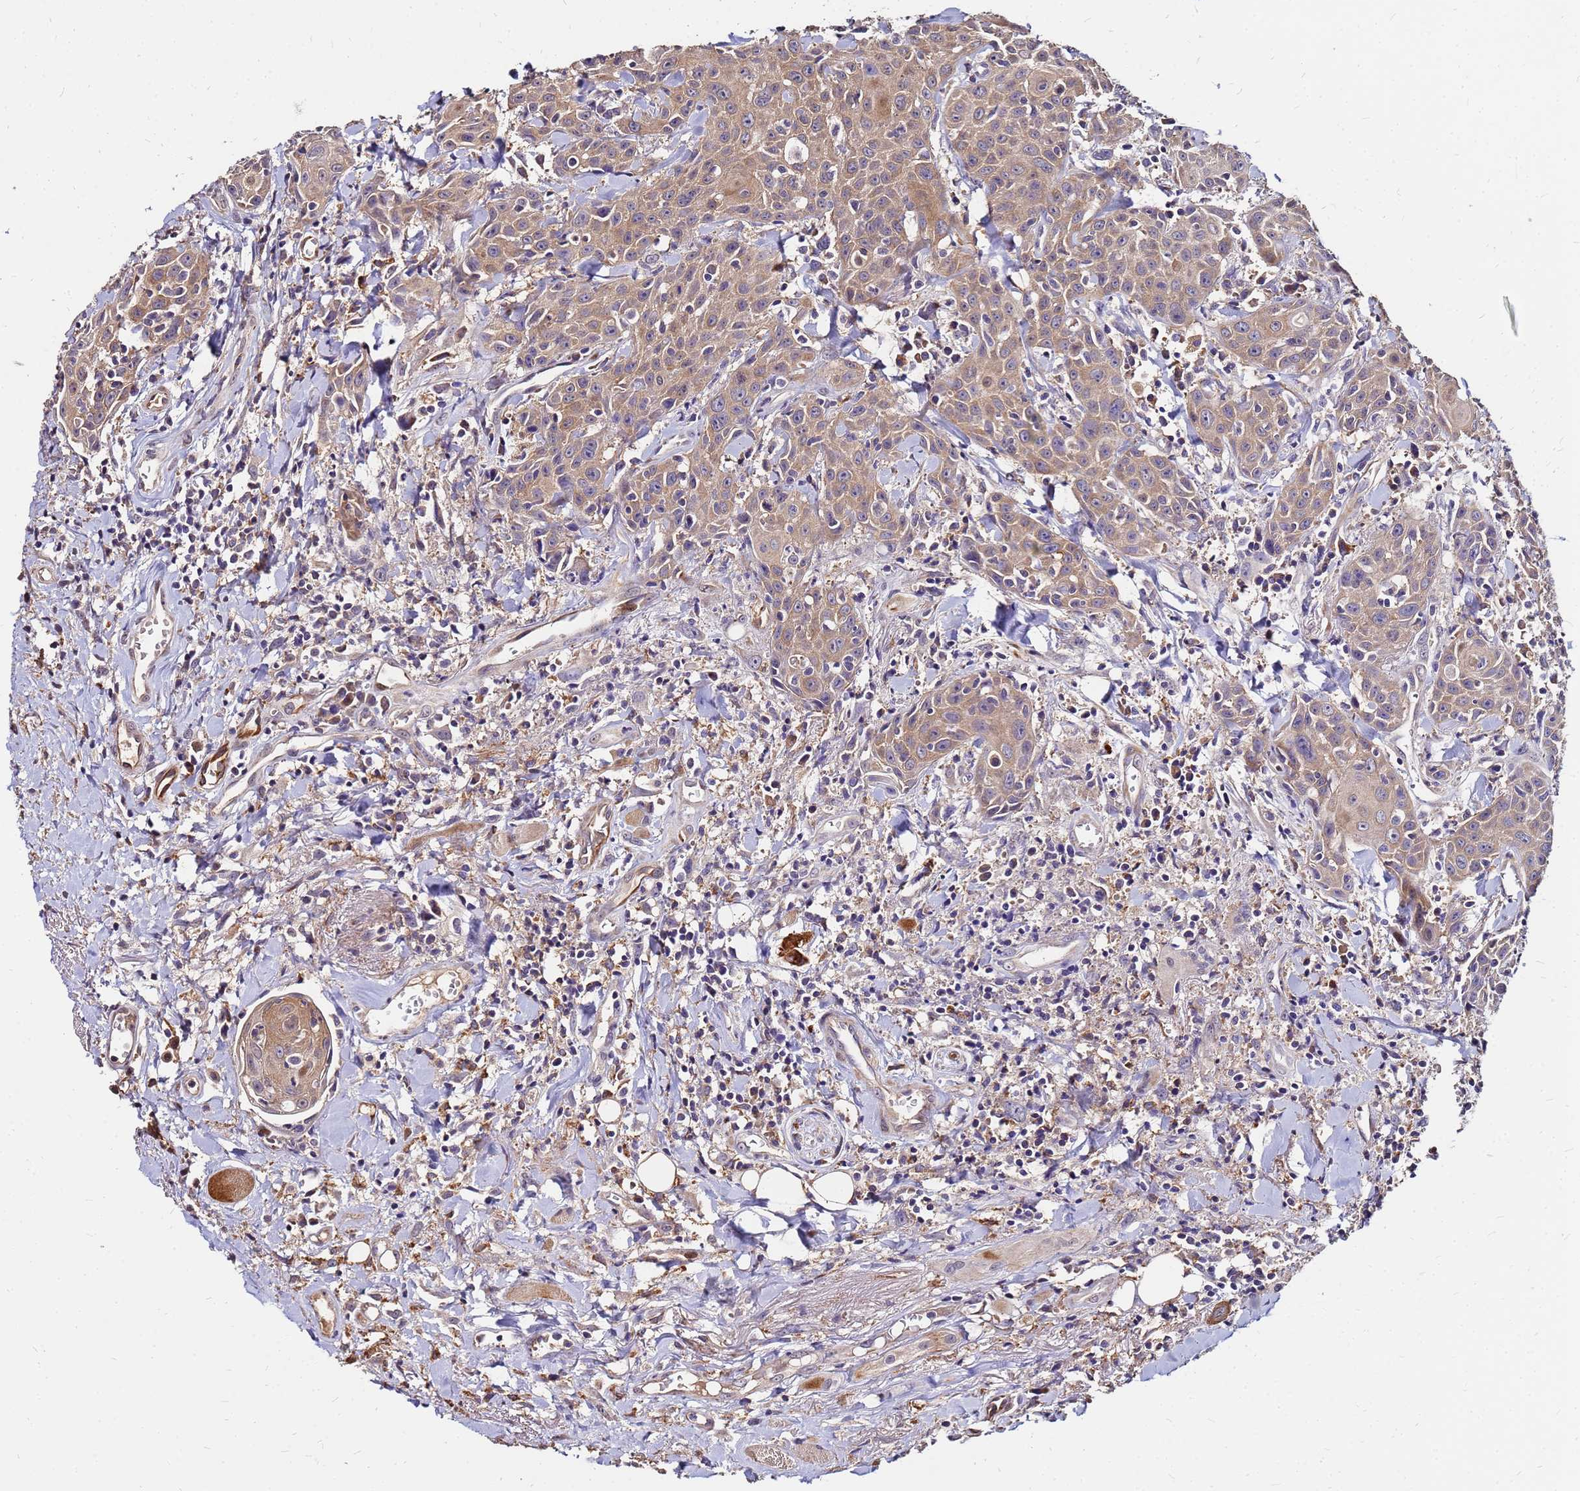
{"staining": {"intensity": "moderate", "quantity": ">75%", "location": "cytoplasmic/membranous"}, "tissue": "head and neck cancer", "cell_type": "Tumor cells", "image_type": "cancer", "snomed": [{"axis": "morphology", "description": "Squamous cell carcinoma, NOS"}, {"axis": "topography", "description": "Oral tissue"}, {"axis": "topography", "description": "Head-Neck"}], "caption": "Human head and neck cancer (squamous cell carcinoma) stained with a brown dye demonstrates moderate cytoplasmic/membranous positive expression in approximately >75% of tumor cells.", "gene": "ARHGEF5", "patient": {"sex": "female", "age": 82}}